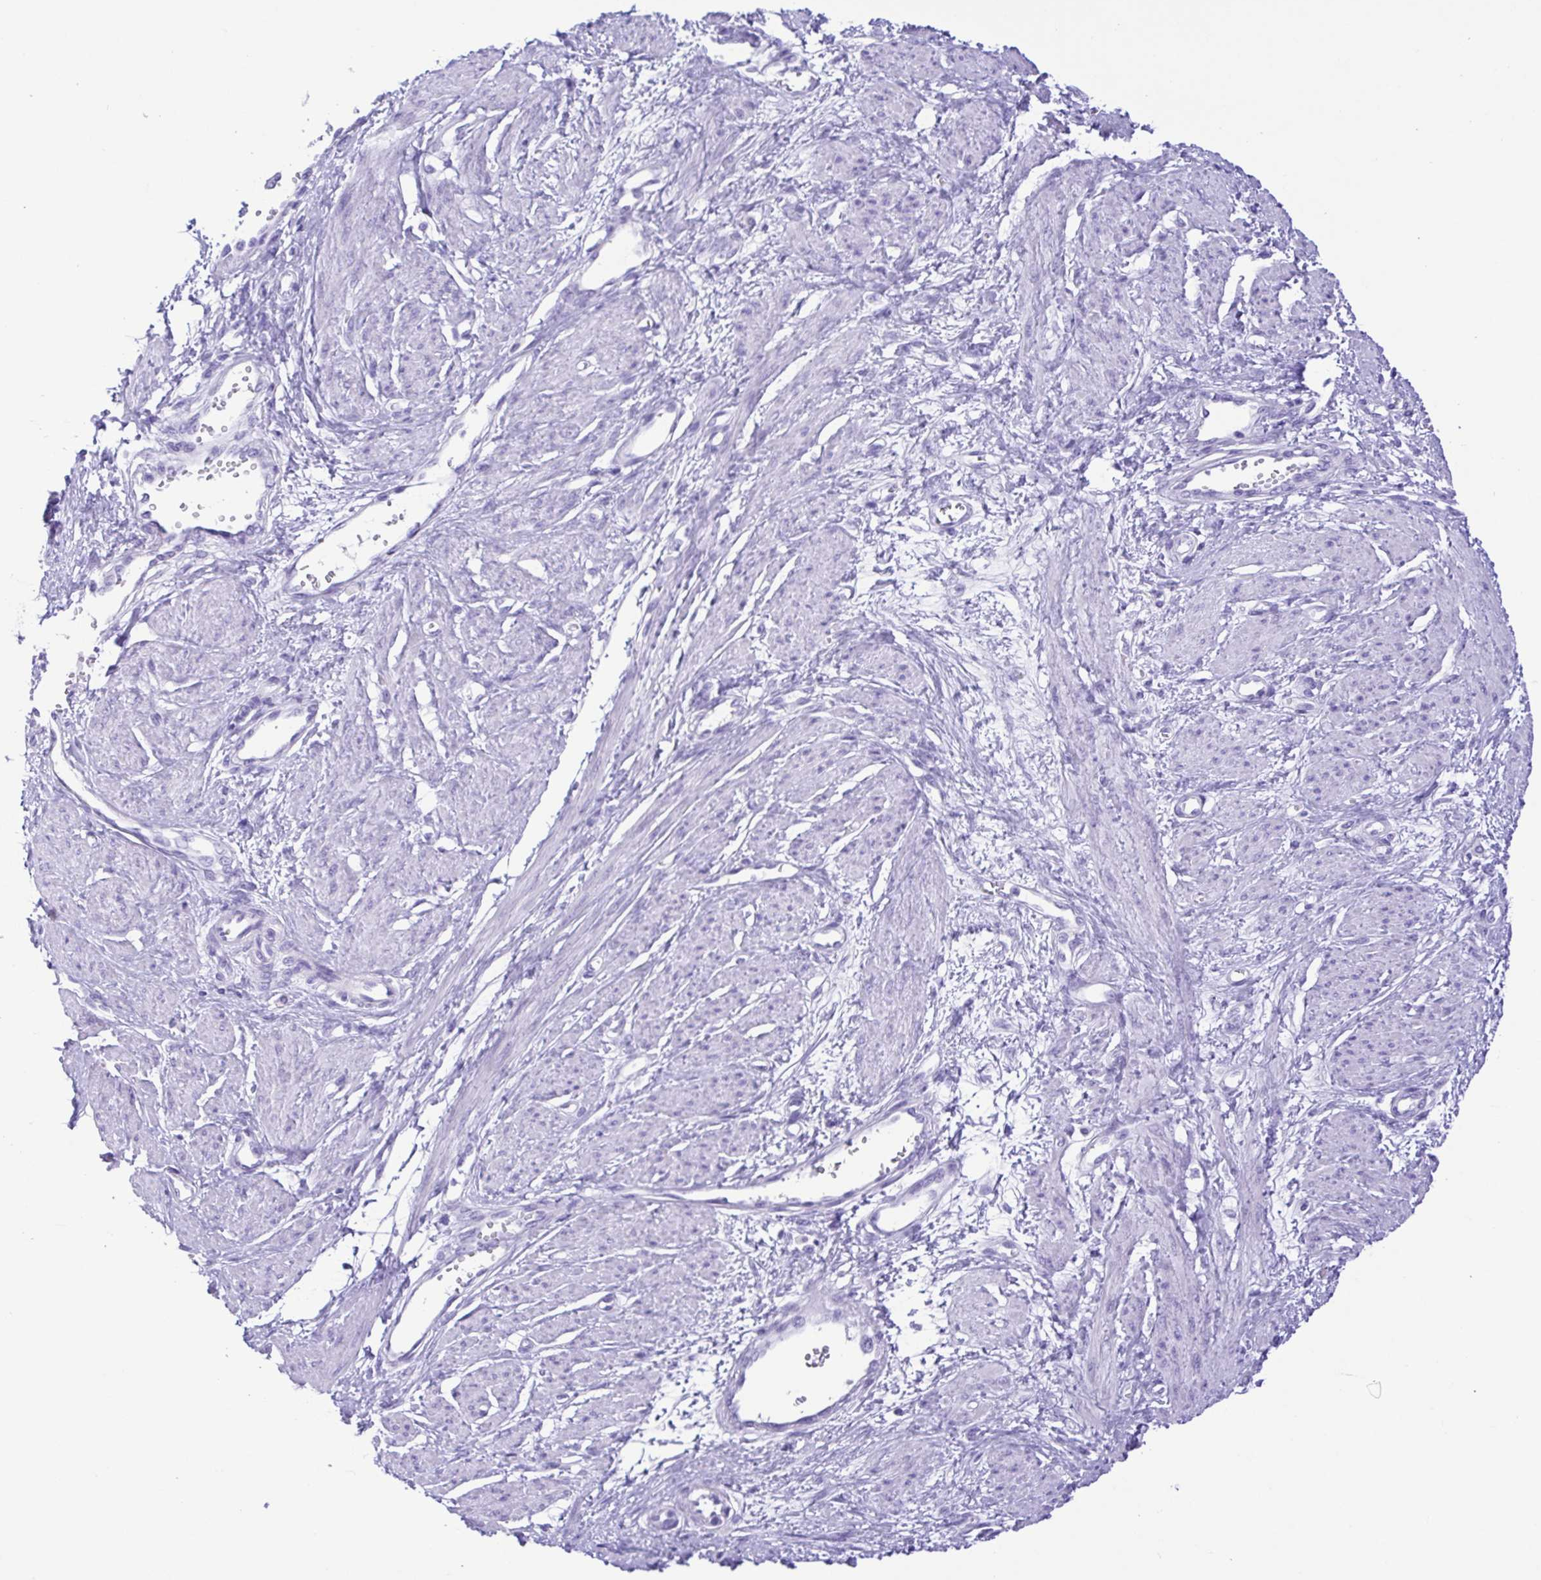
{"staining": {"intensity": "negative", "quantity": "none", "location": "none"}, "tissue": "smooth muscle", "cell_type": "Smooth muscle cells", "image_type": "normal", "snomed": [{"axis": "morphology", "description": "Normal tissue, NOS"}, {"axis": "topography", "description": "Smooth muscle"}, {"axis": "topography", "description": "Uterus"}], "caption": "Immunohistochemical staining of normal human smooth muscle shows no significant staining in smooth muscle cells.", "gene": "CASP14", "patient": {"sex": "female", "age": 39}}